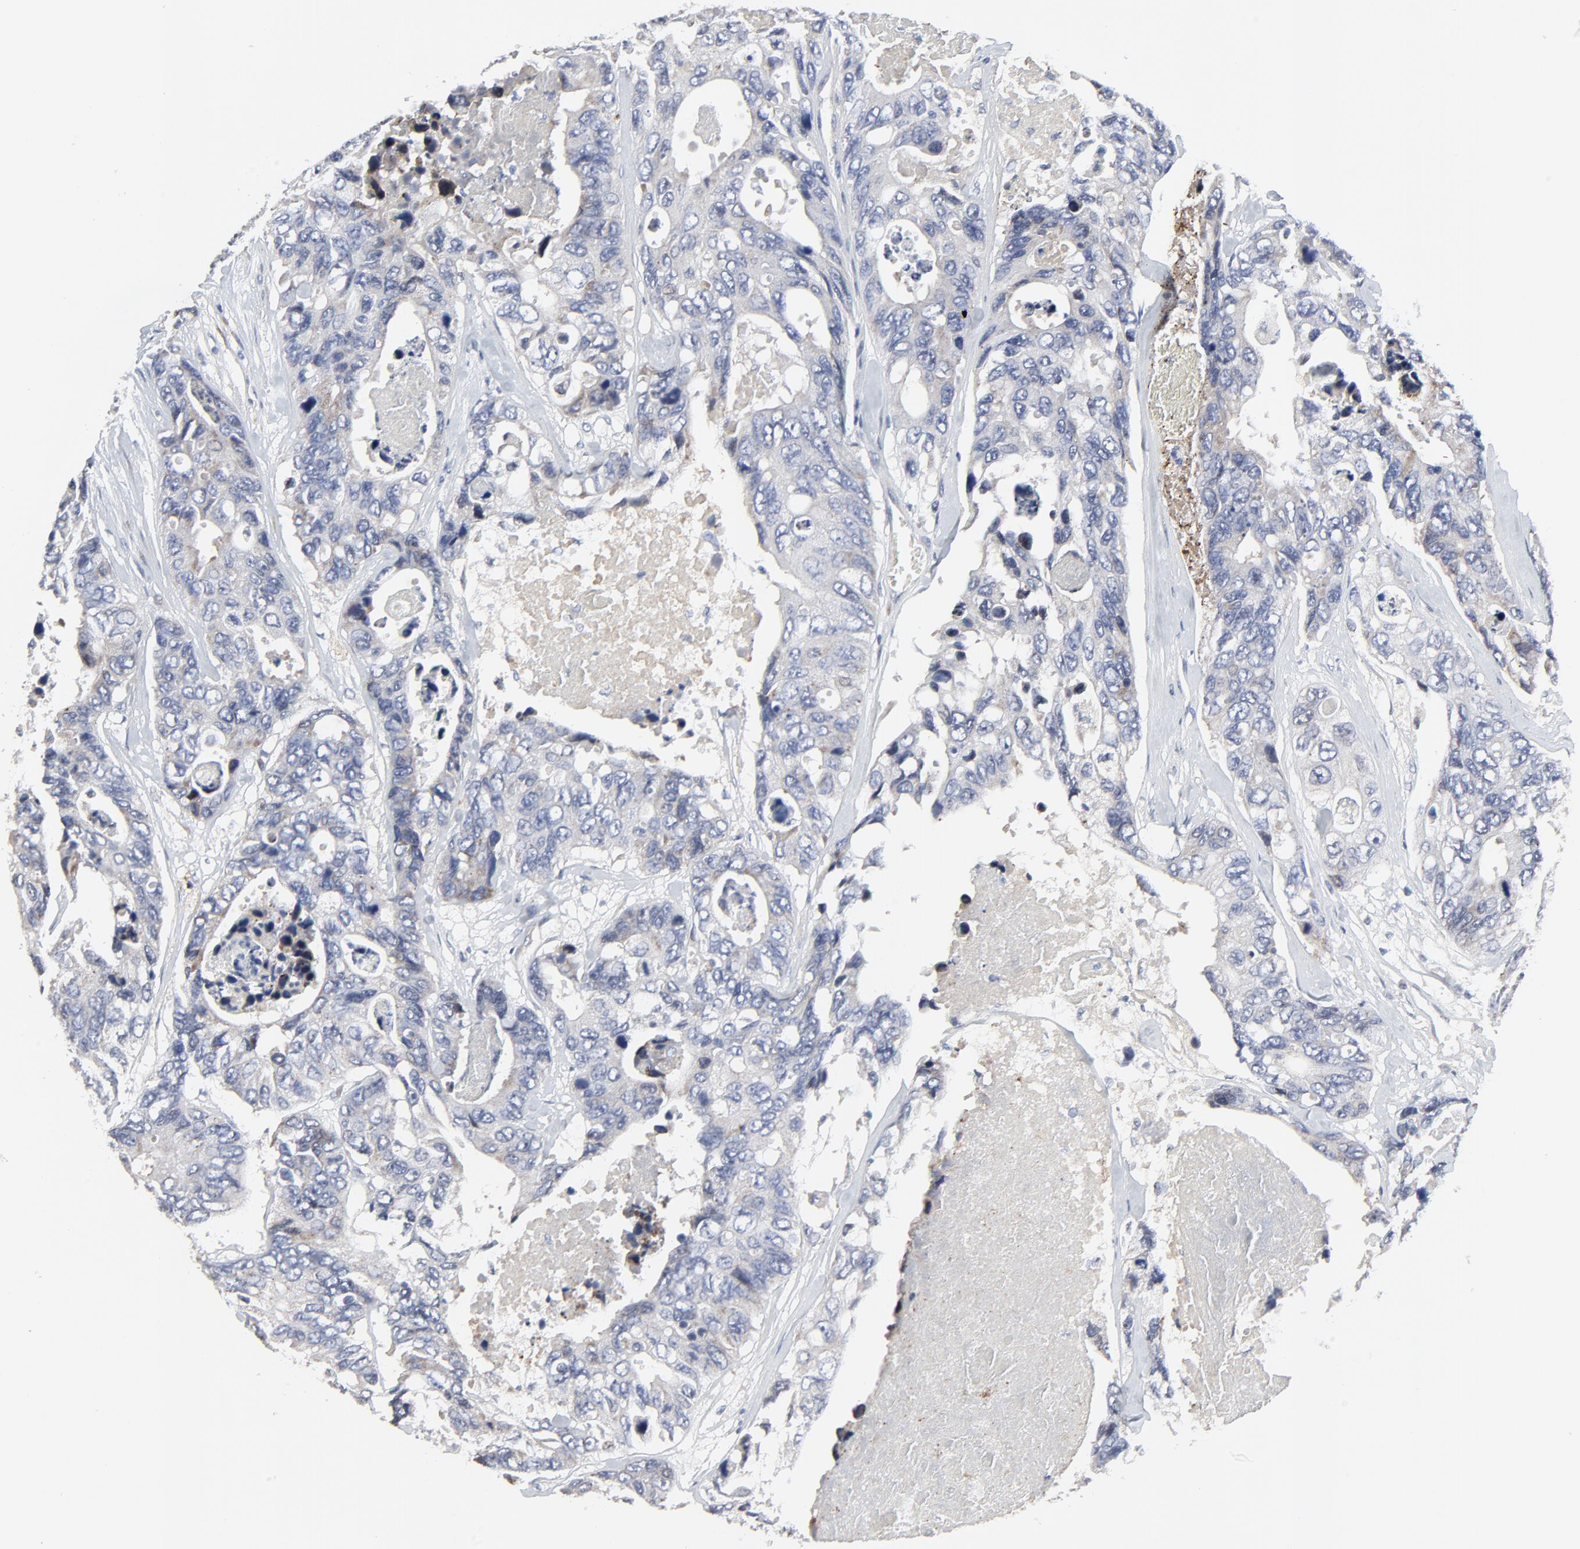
{"staining": {"intensity": "negative", "quantity": "none", "location": "none"}, "tissue": "colorectal cancer", "cell_type": "Tumor cells", "image_type": "cancer", "snomed": [{"axis": "morphology", "description": "Adenocarcinoma, NOS"}, {"axis": "topography", "description": "Colon"}], "caption": "Colorectal cancer was stained to show a protein in brown. There is no significant staining in tumor cells.", "gene": "NLGN3", "patient": {"sex": "female", "age": 86}}